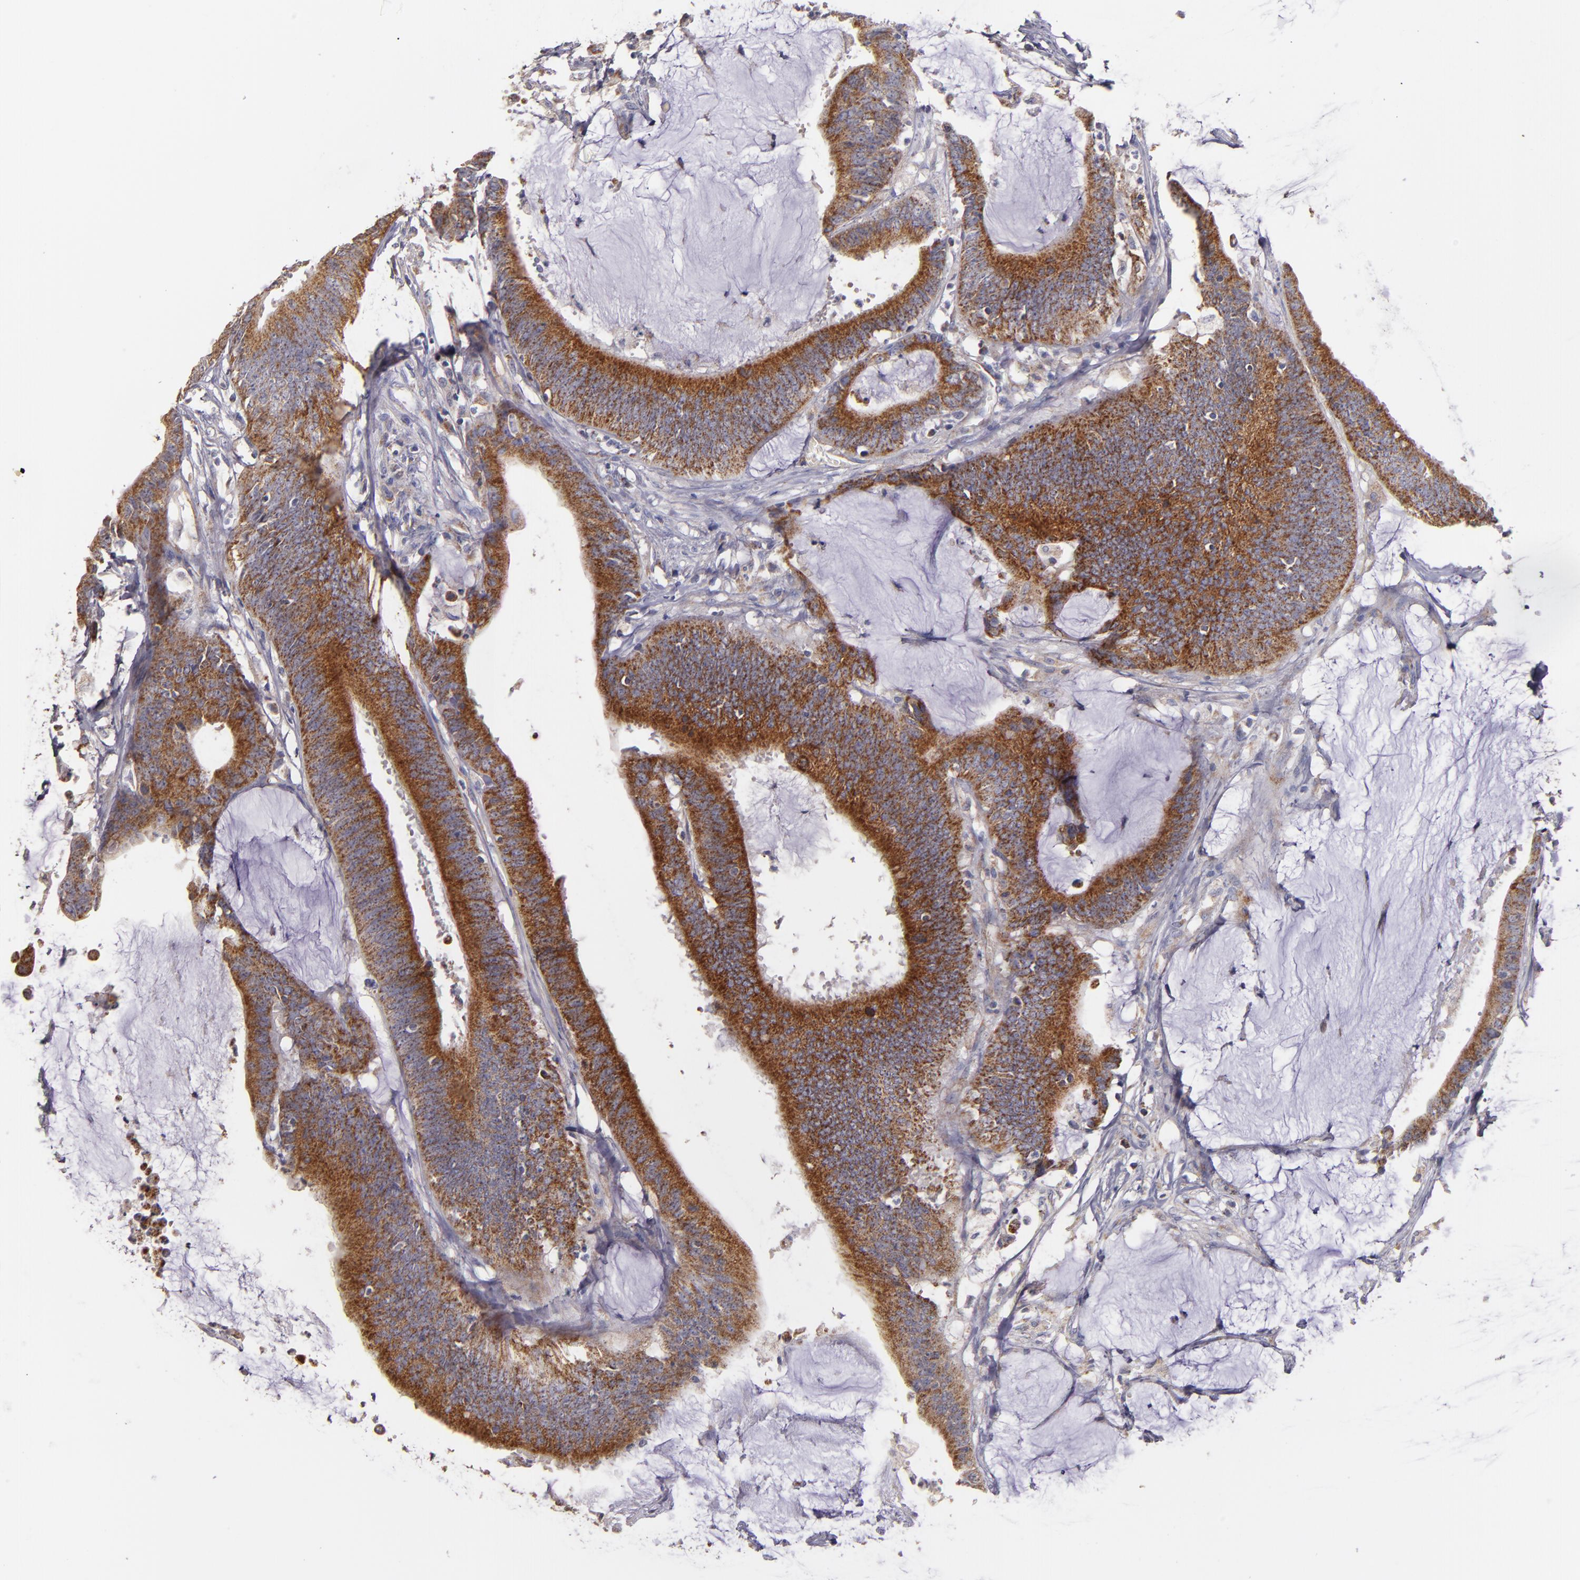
{"staining": {"intensity": "strong", "quantity": ">75%", "location": "cytoplasmic/membranous"}, "tissue": "colorectal cancer", "cell_type": "Tumor cells", "image_type": "cancer", "snomed": [{"axis": "morphology", "description": "Adenocarcinoma, NOS"}, {"axis": "topography", "description": "Rectum"}], "caption": "Tumor cells display high levels of strong cytoplasmic/membranous expression in about >75% of cells in human colorectal adenocarcinoma.", "gene": "CLTA", "patient": {"sex": "female", "age": 66}}